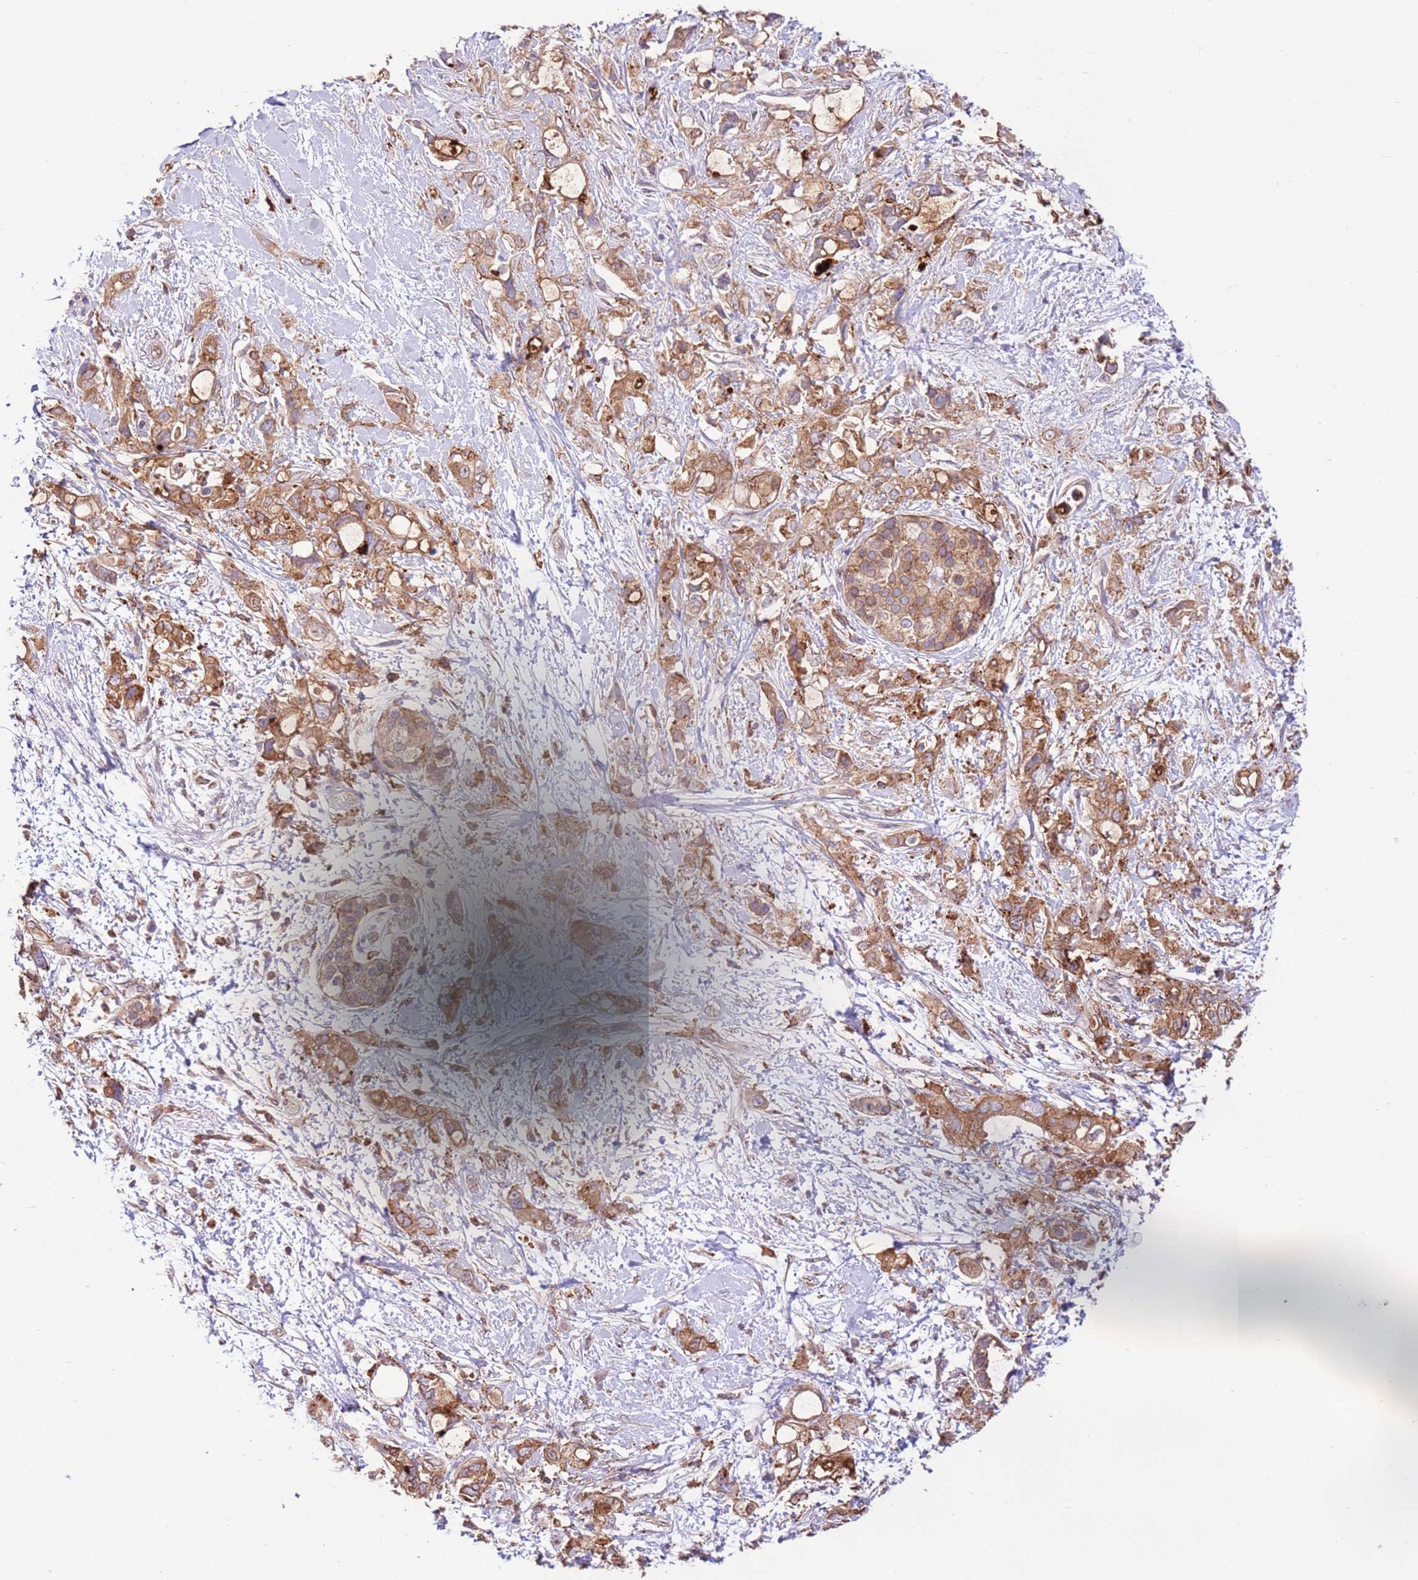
{"staining": {"intensity": "moderate", "quantity": ">75%", "location": "cytoplasmic/membranous"}, "tissue": "pancreatic cancer", "cell_type": "Tumor cells", "image_type": "cancer", "snomed": [{"axis": "morphology", "description": "Adenocarcinoma, NOS"}, {"axis": "topography", "description": "Pancreas"}], "caption": "Adenocarcinoma (pancreatic) stained for a protein reveals moderate cytoplasmic/membranous positivity in tumor cells. (Brightfield microscopy of DAB IHC at high magnification).", "gene": "DDX19B", "patient": {"sex": "female", "age": 56}}